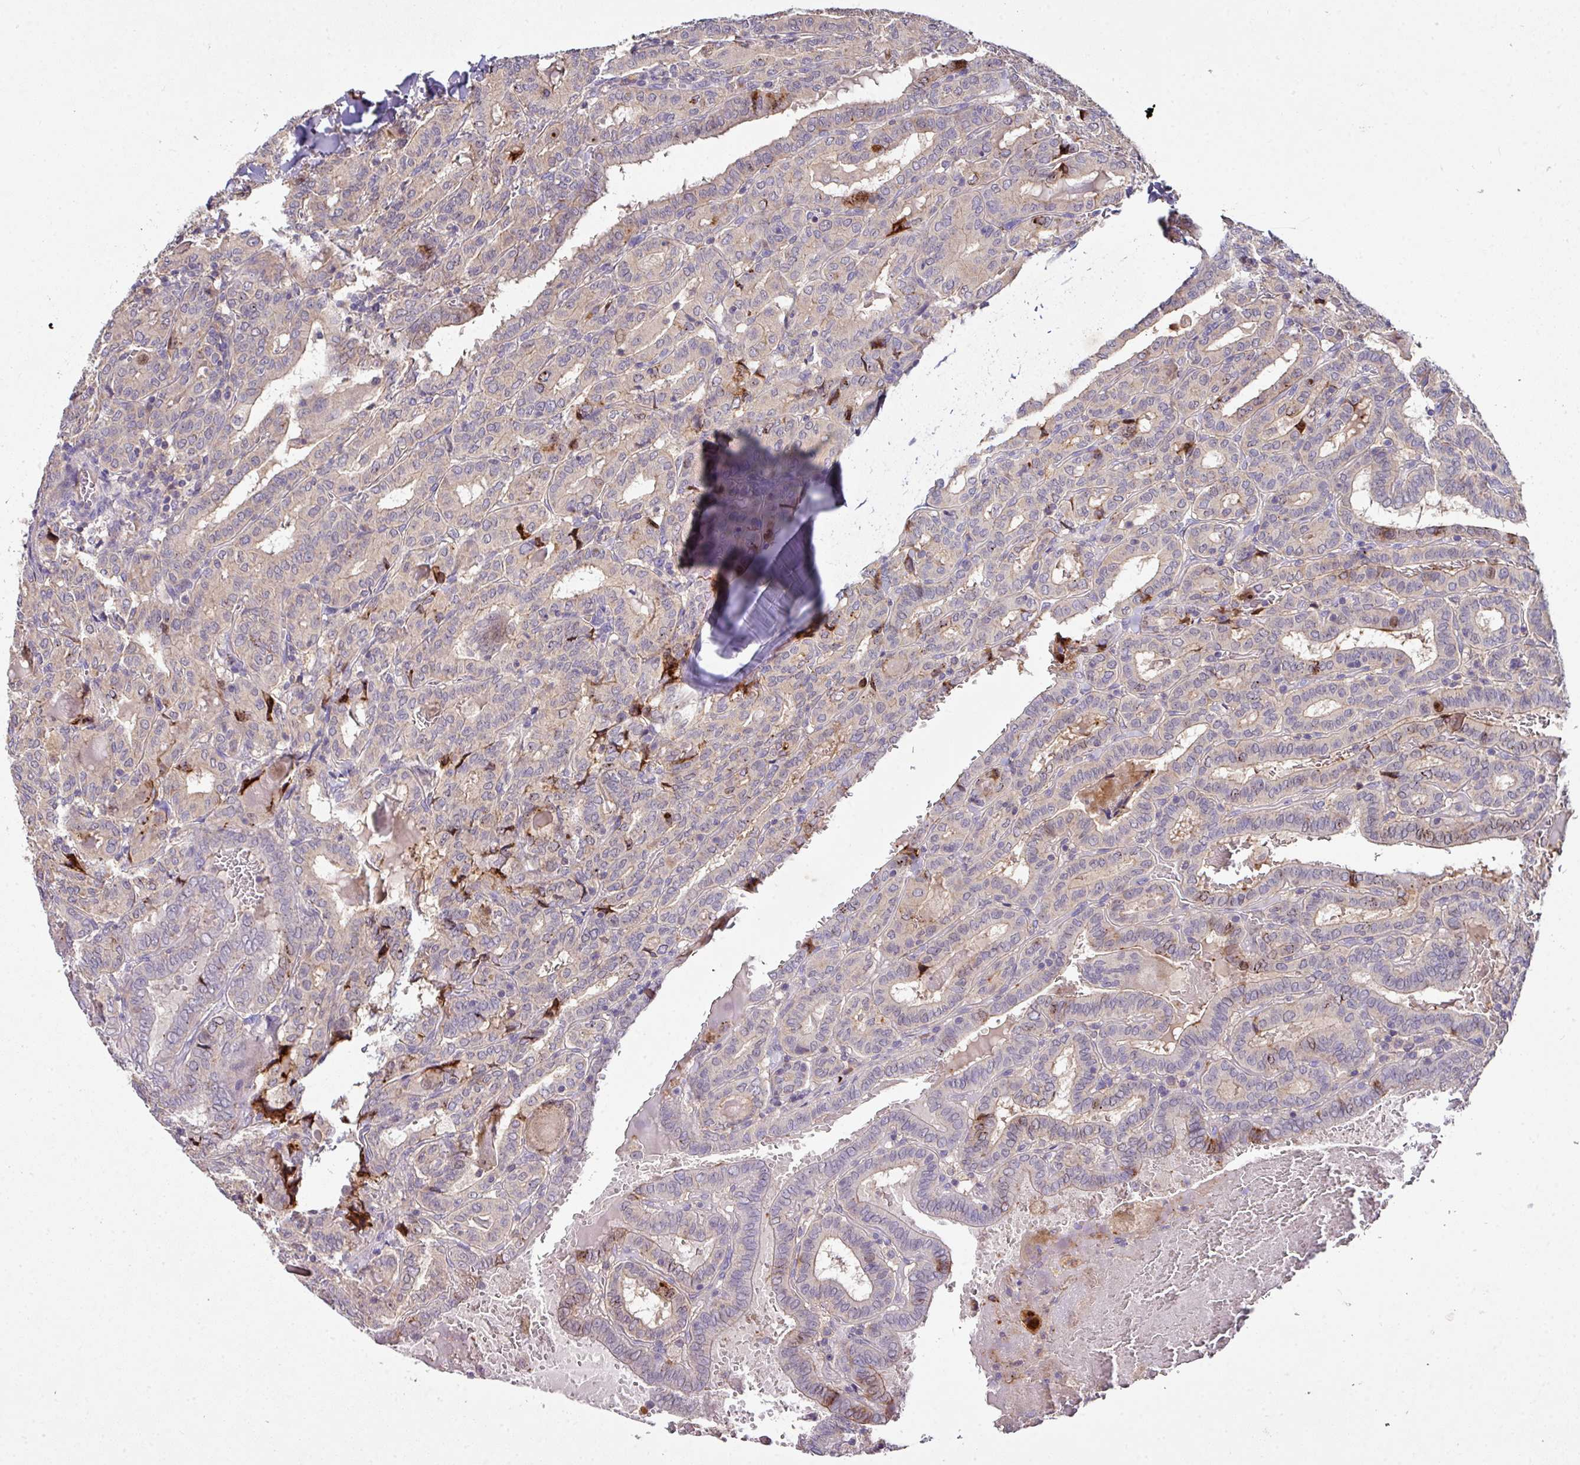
{"staining": {"intensity": "negative", "quantity": "none", "location": "none"}, "tissue": "thyroid cancer", "cell_type": "Tumor cells", "image_type": "cancer", "snomed": [{"axis": "morphology", "description": "Papillary adenocarcinoma, NOS"}, {"axis": "topography", "description": "Thyroid gland"}], "caption": "There is no significant expression in tumor cells of papillary adenocarcinoma (thyroid). Nuclei are stained in blue.", "gene": "AEBP2", "patient": {"sex": "female", "age": 72}}